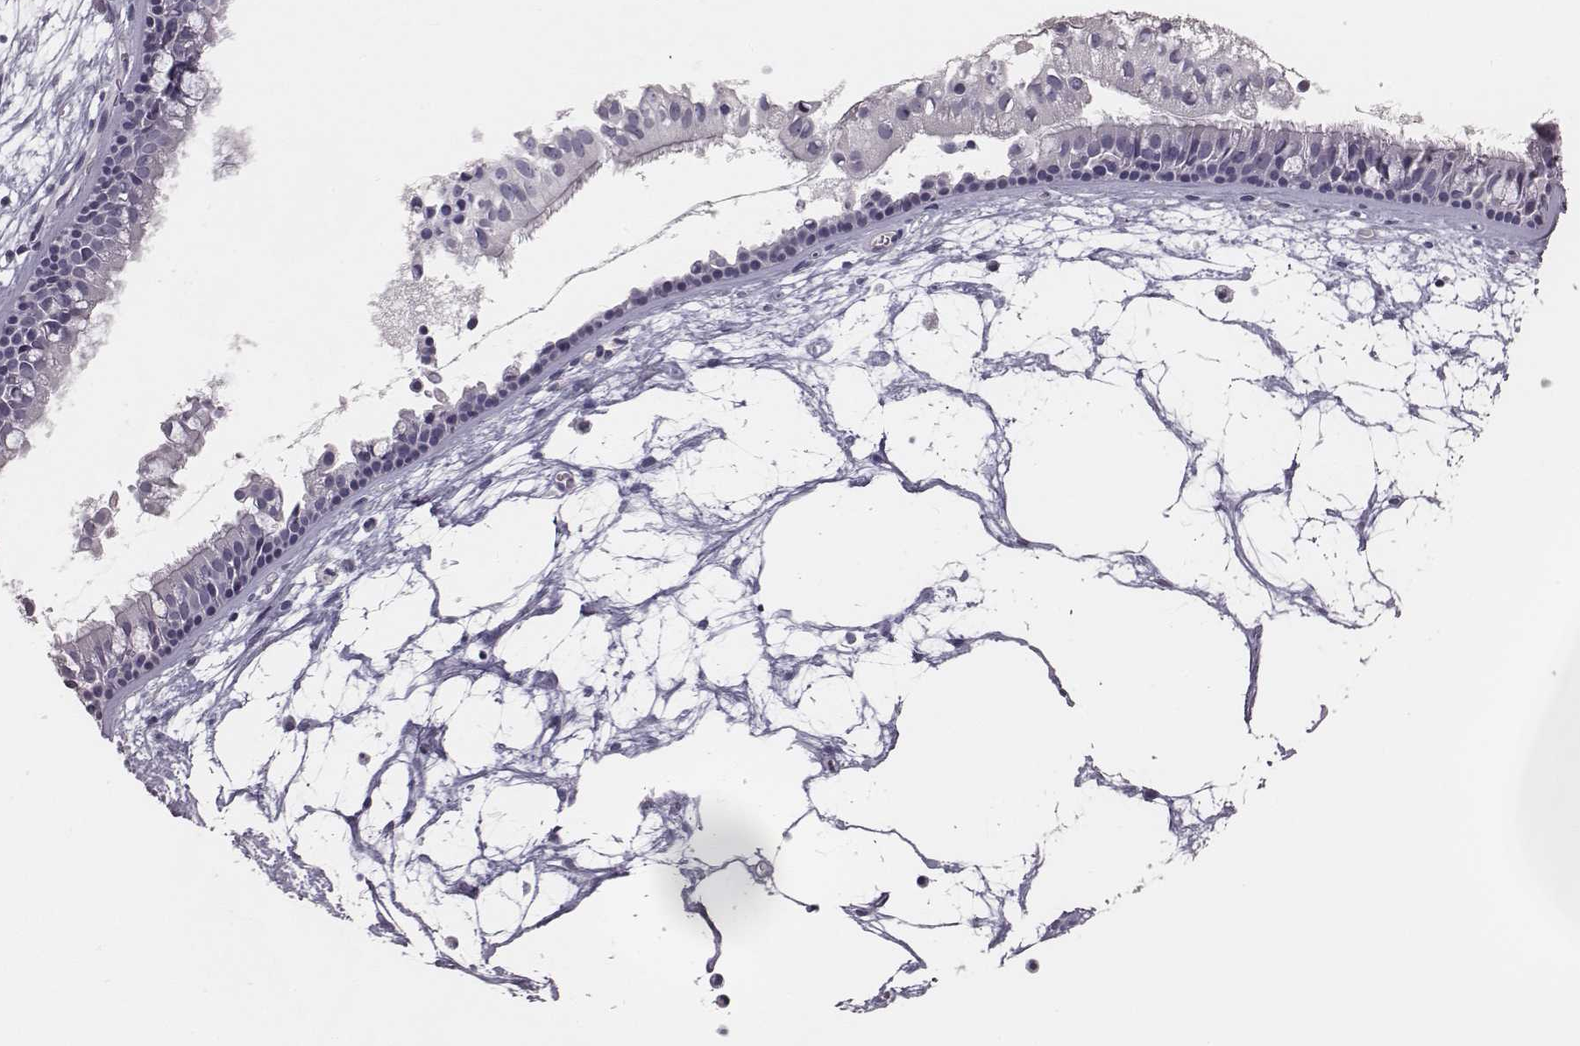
{"staining": {"intensity": "negative", "quantity": "none", "location": "none"}, "tissue": "nasopharynx", "cell_type": "Respiratory epithelial cells", "image_type": "normal", "snomed": [{"axis": "morphology", "description": "Normal tissue, NOS"}, {"axis": "topography", "description": "Nasopharynx"}], "caption": "A photomicrograph of nasopharynx stained for a protein exhibits no brown staining in respiratory epithelial cells. Nuclei are stained in blue.", "gene": "MYH6", "patient": {"sex": "female", "age": 68}}